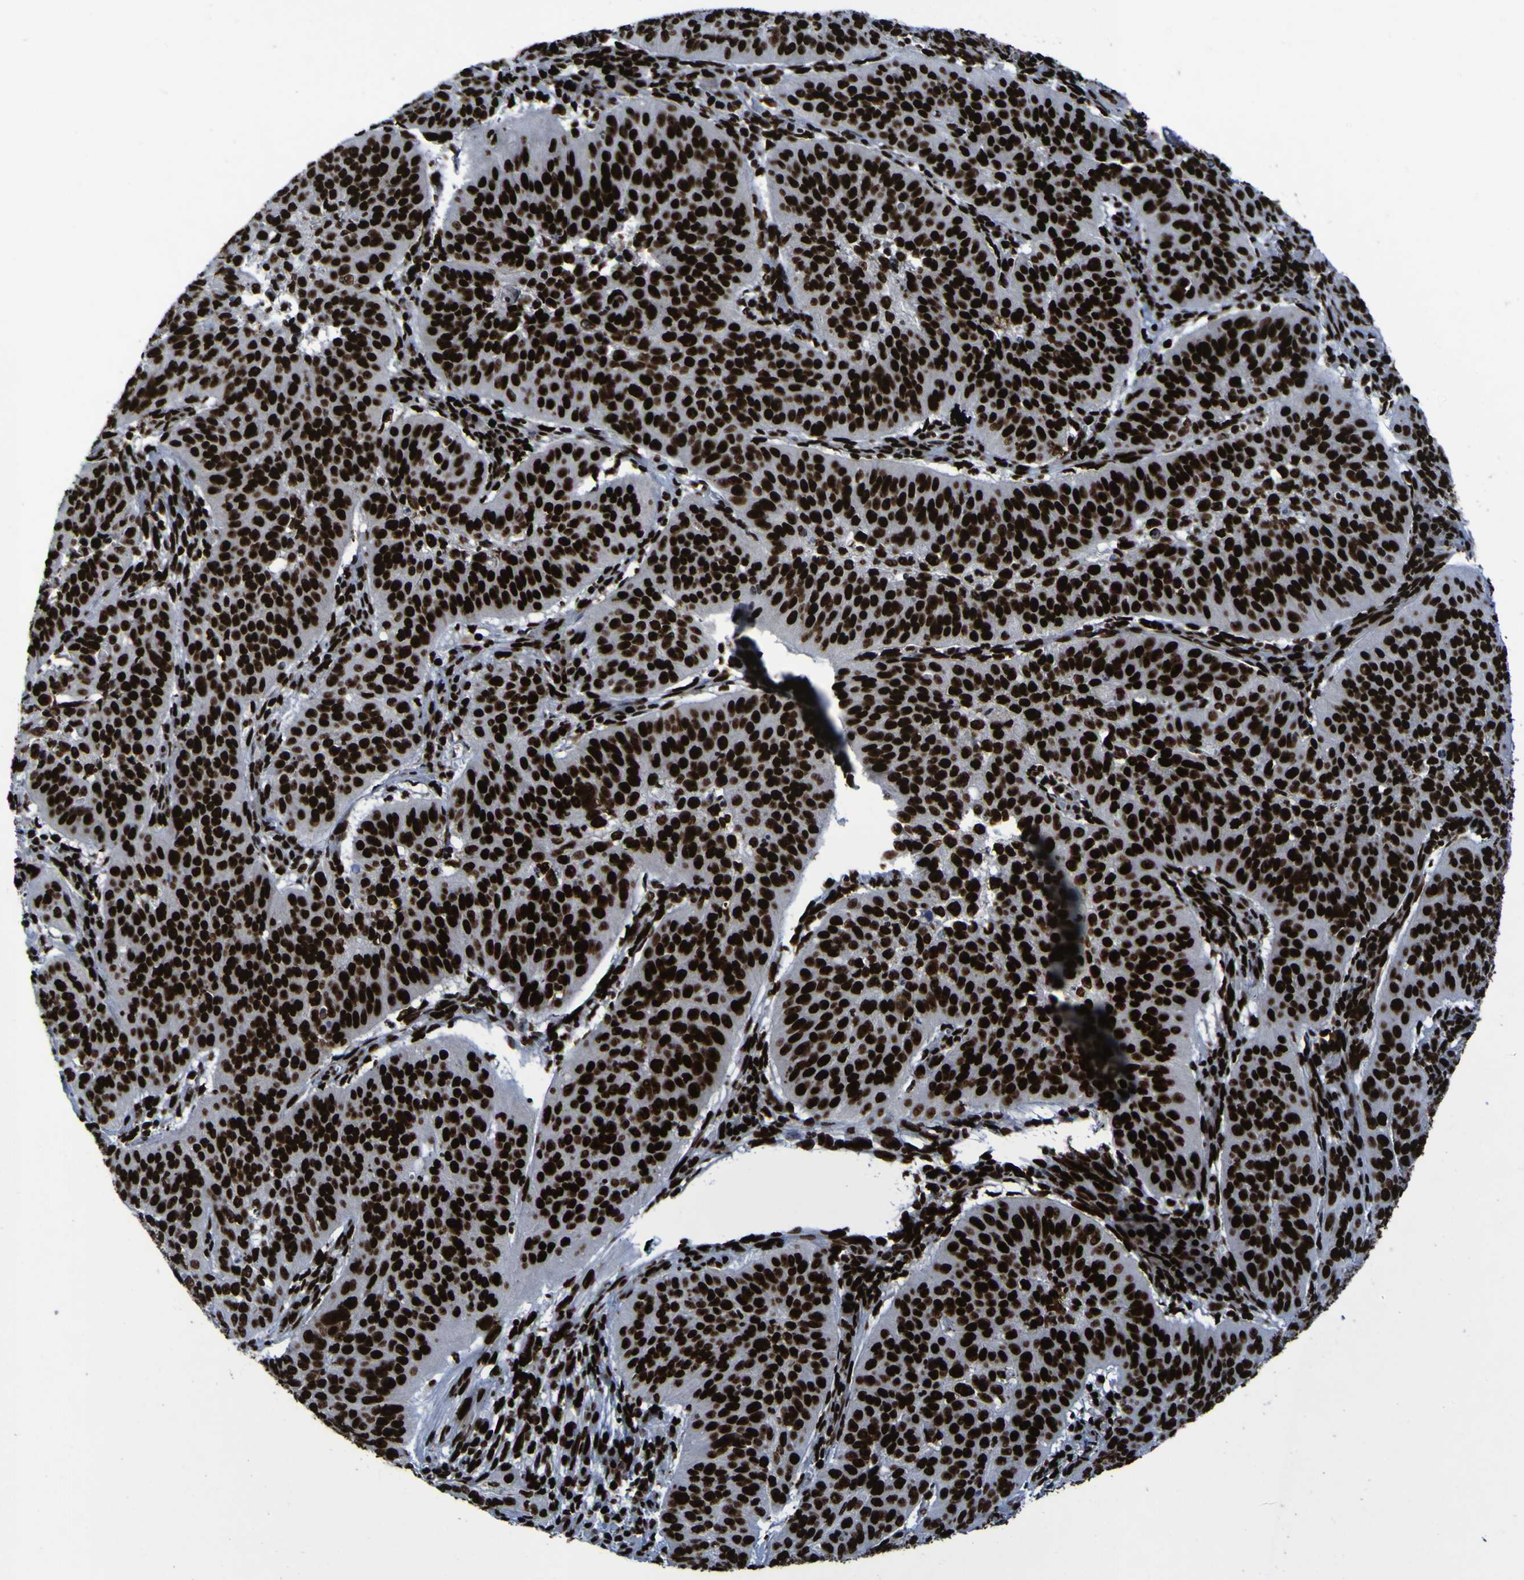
{"staining": {"intensity": "strong", "quantity": ">75%", "location": "nuclear"}, "tissue": "cervical cancer", "cell_type": "Tumor cells", "image_type": "cancer", "snomed": [{"axis": "morphology", "description": "Normal tissue, NOS"}, {"axis": "morphology", "description": "Squamous cell carcinoma, NOS"}, {"axis": "topography", "description": "Cervix"}], "caption": "This is an image of immunohistochemistry staining of squamous cell carcinoma (cervical), which shows strong staining in the nuclear of tumor cells.", "gene": "NPM1", "patient": {"sex": "female", "age": 39}}